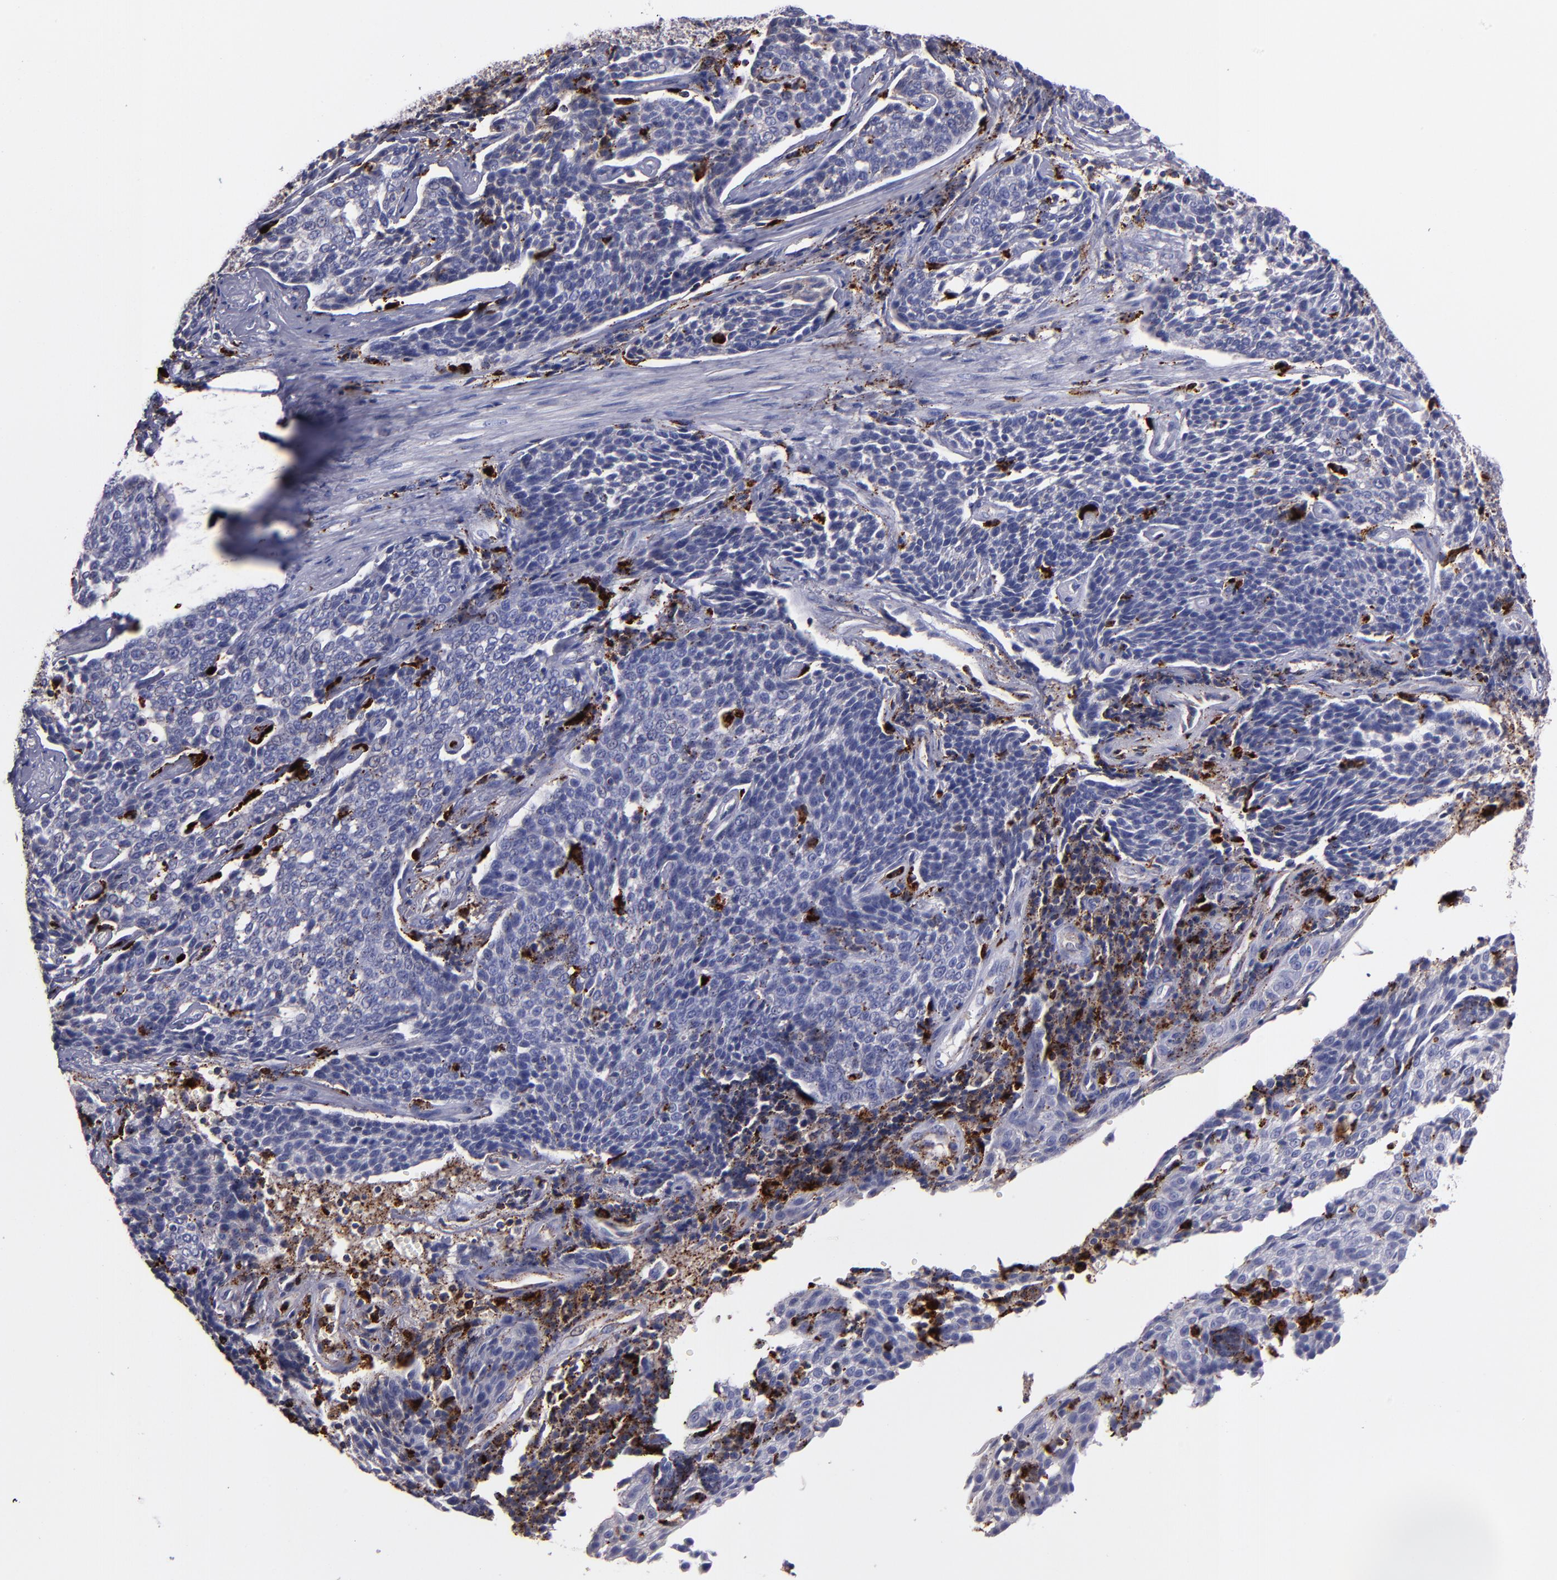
{"staining": {"intensity": "negative", "quantity": "none", "location": "none"}, "tissue": "cervical cancer", "cell_type": "Tumor cells", "image_type": "cancer", "snomed": [{"axis": "morphology", "description": "Squamous cell carcinoma, NOS"}, {"axis": "topography", "description": "Cervix"}], "caption": "Immunohistochemistry image of human cervical cancer stained for a protein (brown), which shows no positivity in tumor cells.", "gene": "CTSS", "patient": {"sex": "female", "age": 34}}